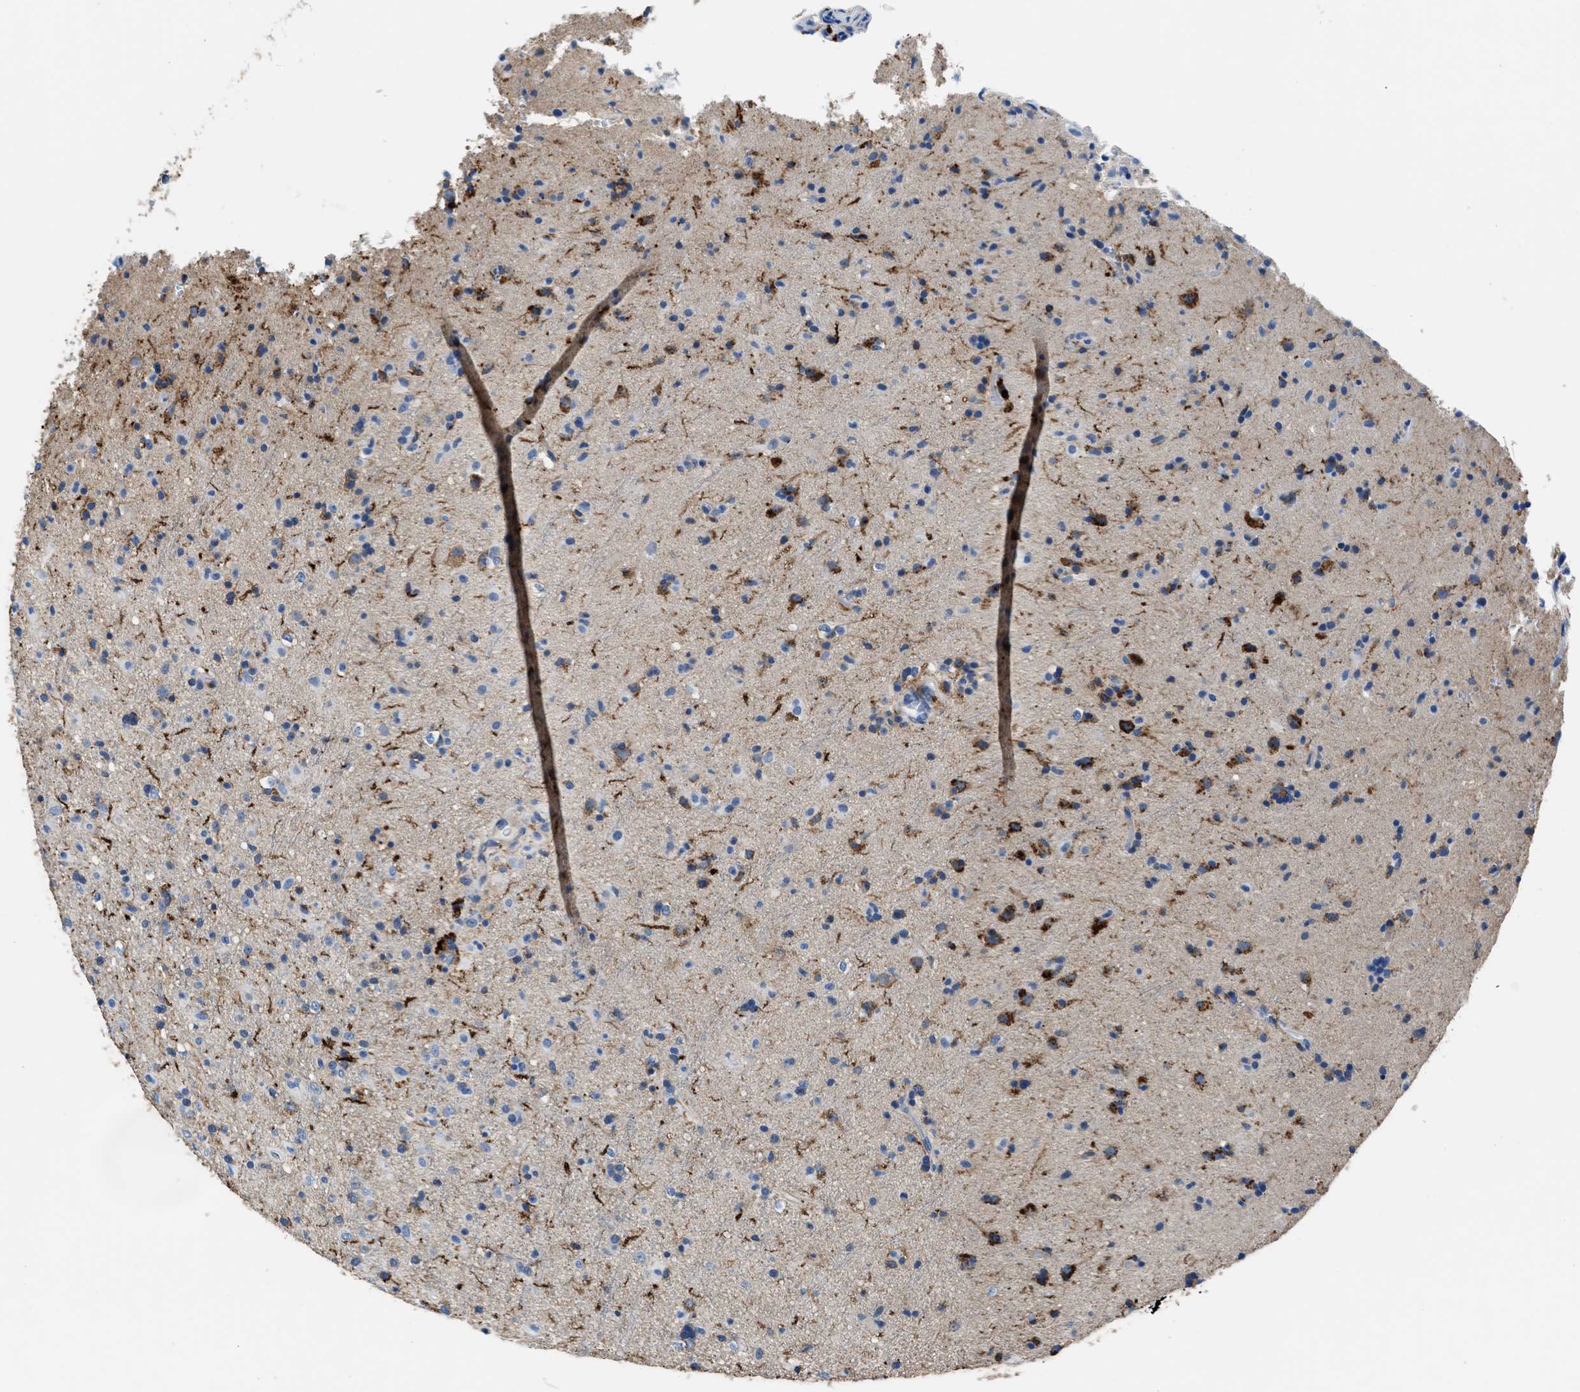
{"staining": {"intensity": "strong", "quantity": "<25%", "location": "cytoplasmic/membranous"}, "tissue": "glioma", "cell_type": "Tumor cells", "image_type": "cancer", "snomed": [{"axis": "morphology", "description": "Glioma, malignant, Low grade"}, {"axis": "topography", "description": "Brain"}], "caption": "A high-resolution image shows immunohistochemistry staining of low-grade glioma (malignant), which exhibits strong cytoplasmic/membranous expression in about <25% of tumor cells.", "gene": "KCNQ4", "patient": {"sex": "male", "age": 65}}